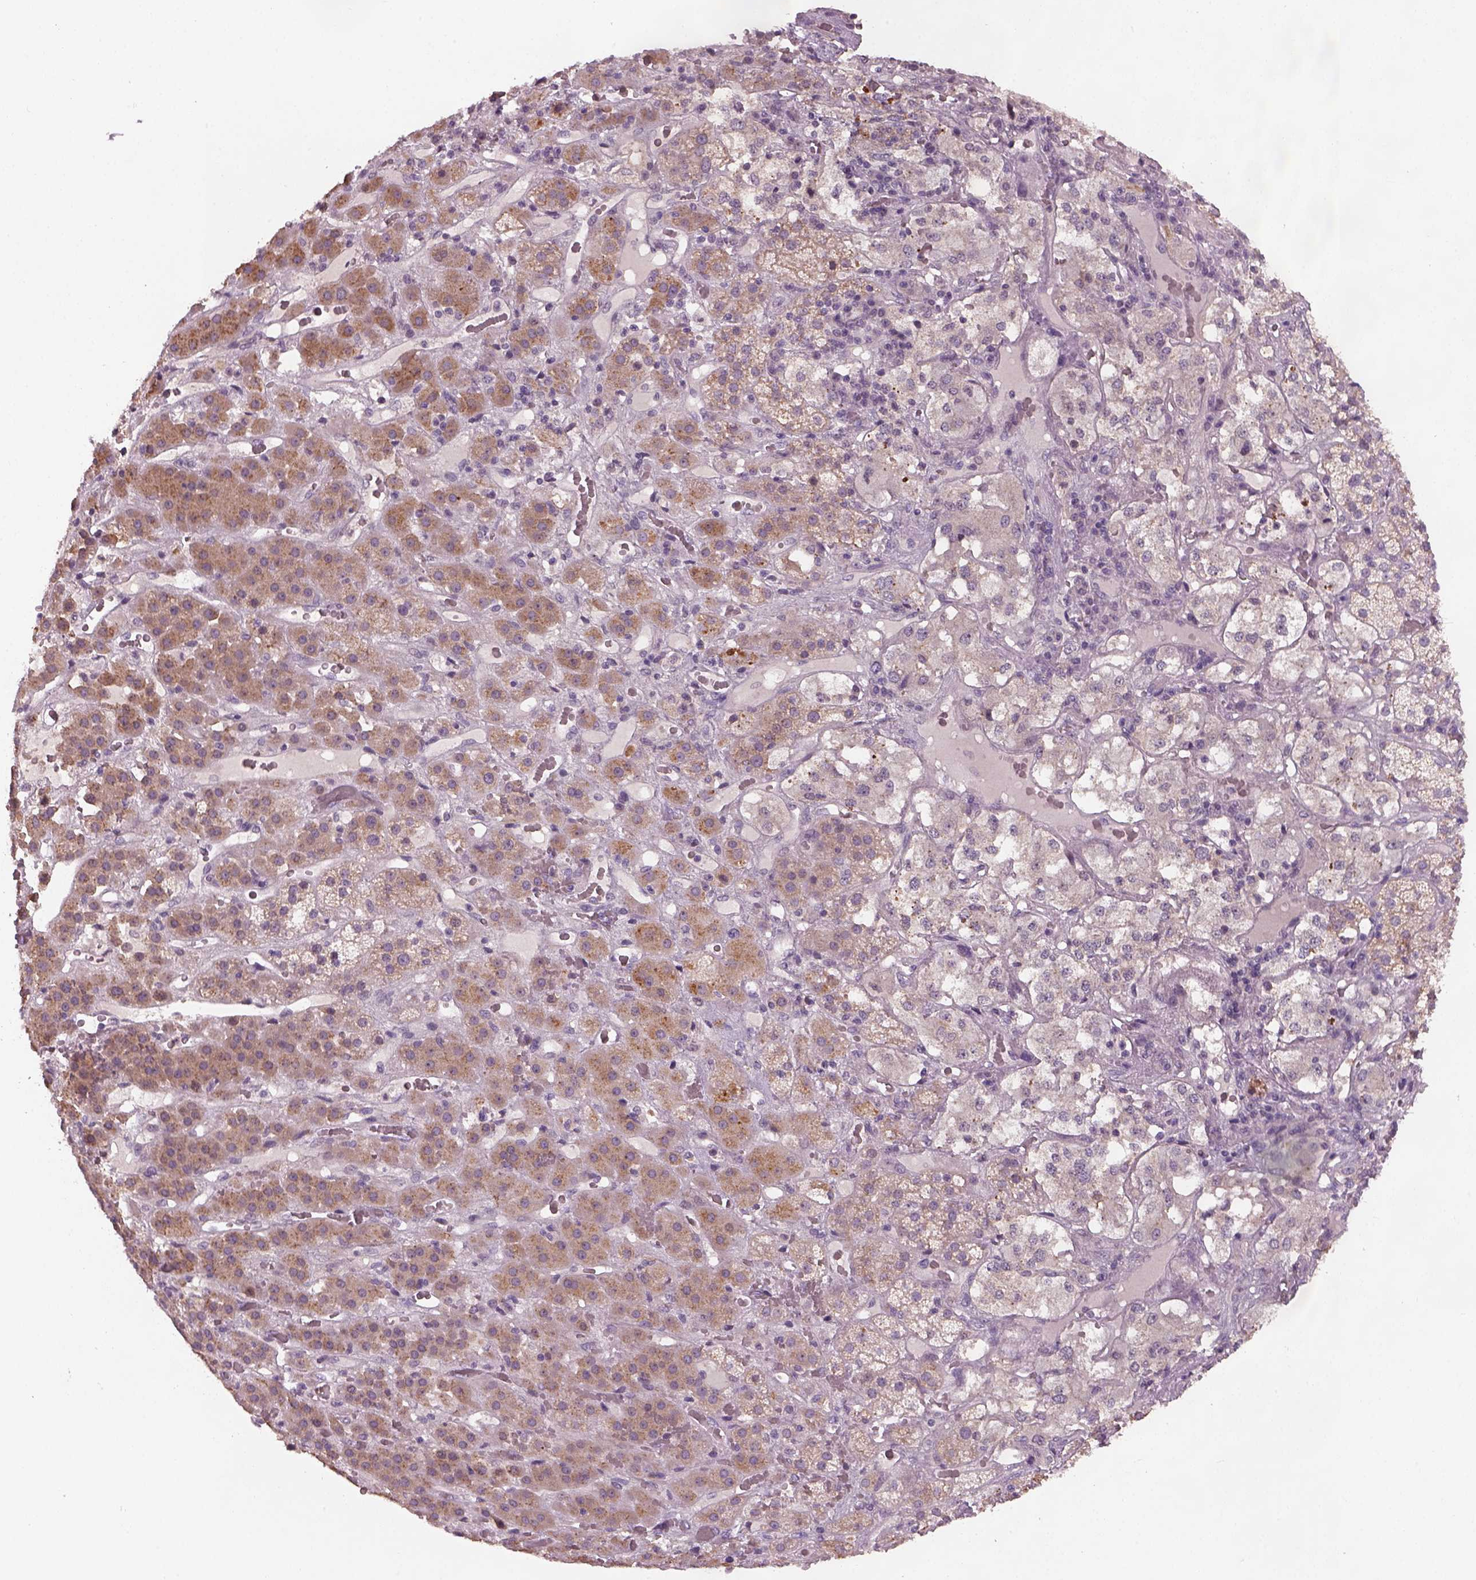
{"staining": {"intensity": "moderate", "quantity": "<25%", "location": "cytoplasmic/membranous"}, "tissue": "adrenal gland", "cell_type": "Glandular cells", "image_type": "normal", "snomed": [{"axis": "morphology", "description": "Normal tissue, NOS"}, {"axis": "topography", "description": "Adrenal gland"}], "caption": "Immunohistochemical staining of unremarkable human adrenal gland shows low levels of moderate cytoplasmic/membranous expression in about <25% of glandular cells. The staining is performed using DAB brown chromogen to label protein expression. The nuclei are counter-stained blue using hematoxylin.", "gene": "GDNF", "patient": {"sex": "male", "age": 57}}